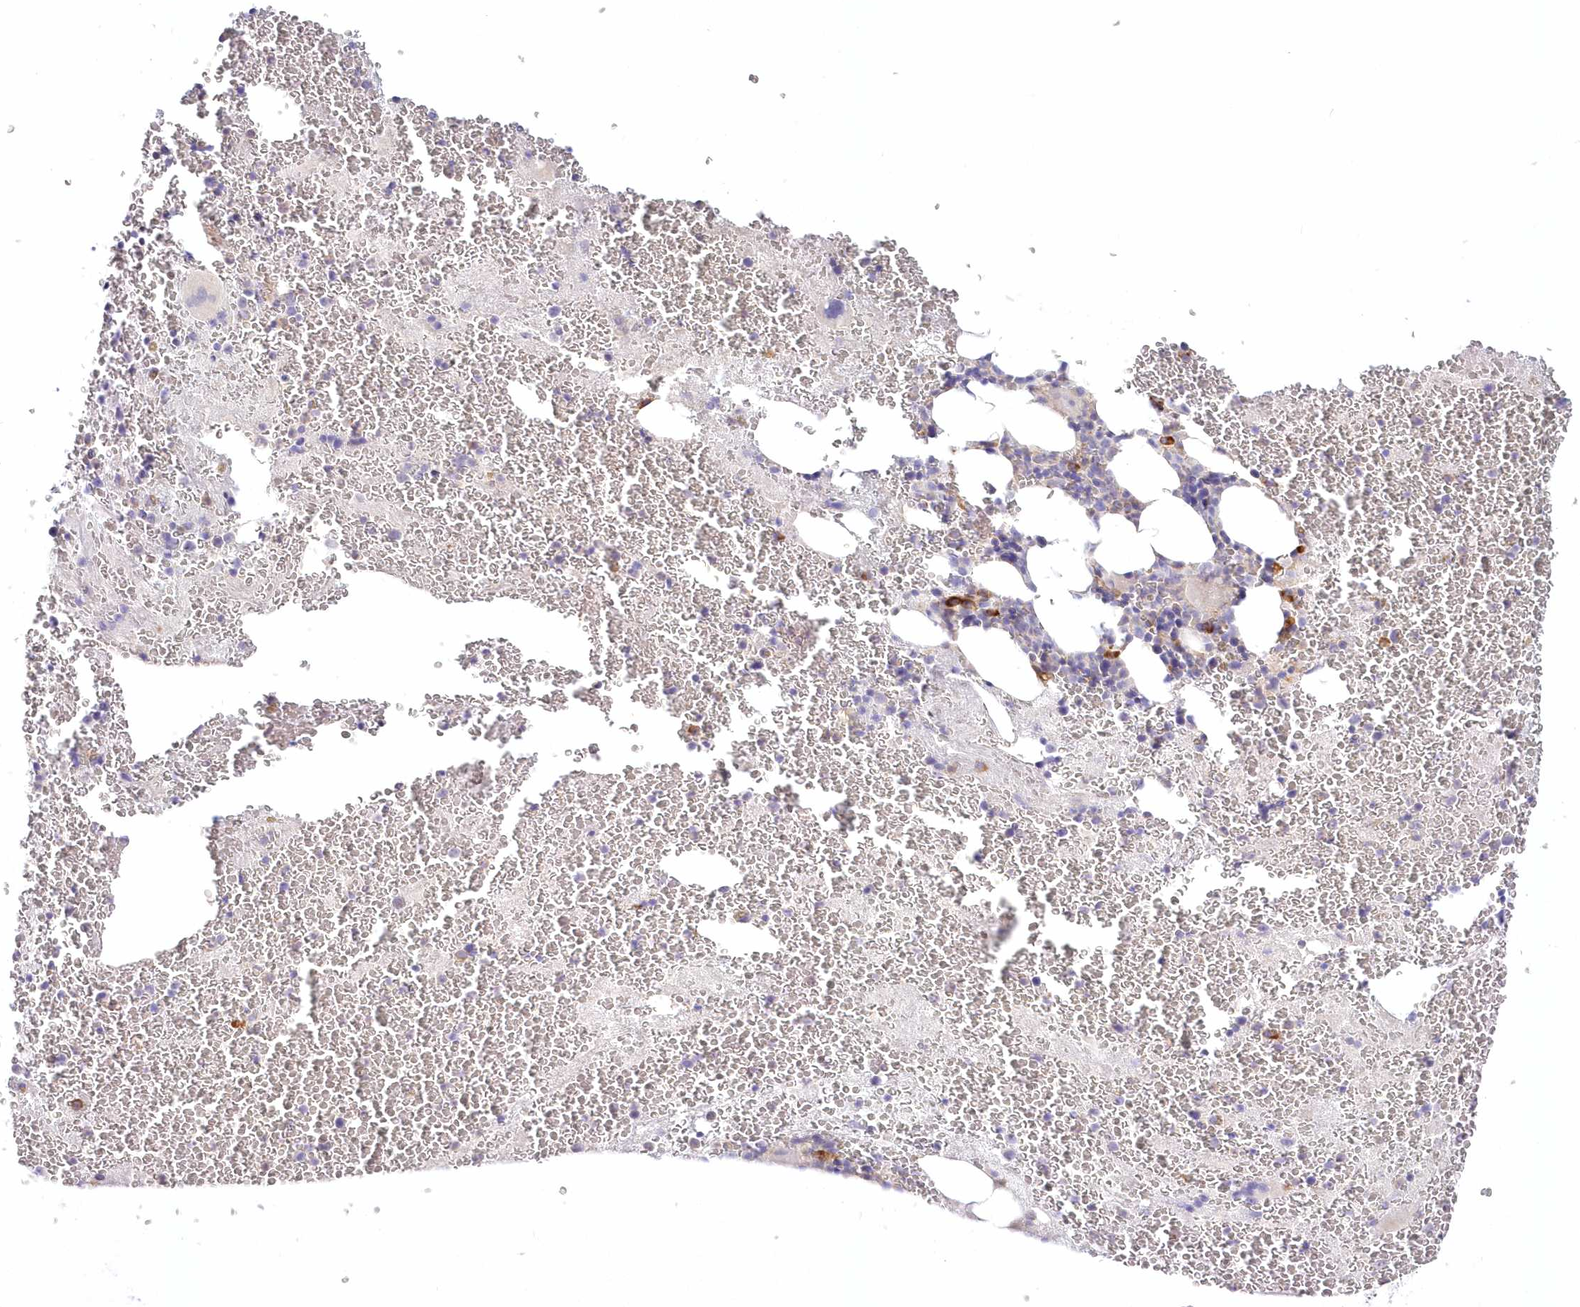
{"staining": {"intensity": "negative", "quantity": "none", "location": "none"}, "tissue": "bone marrow", "cell_type": "Hematopoietic cells", "image_type": "normal", "snomed": [{"axis": "morphology", "description": "Normal tissue, NOS"}, {"axis": "topography", "description": "Bone marrow"}], "caption": "Immunohistochemistry (IHC) image of unremarkable human bone marrow stained for a protein (brown), which demonstrates no expression in hematopoietic cells.", "gene": "ARFGEF3", "patient": {"sex": "male", "age": 36}}